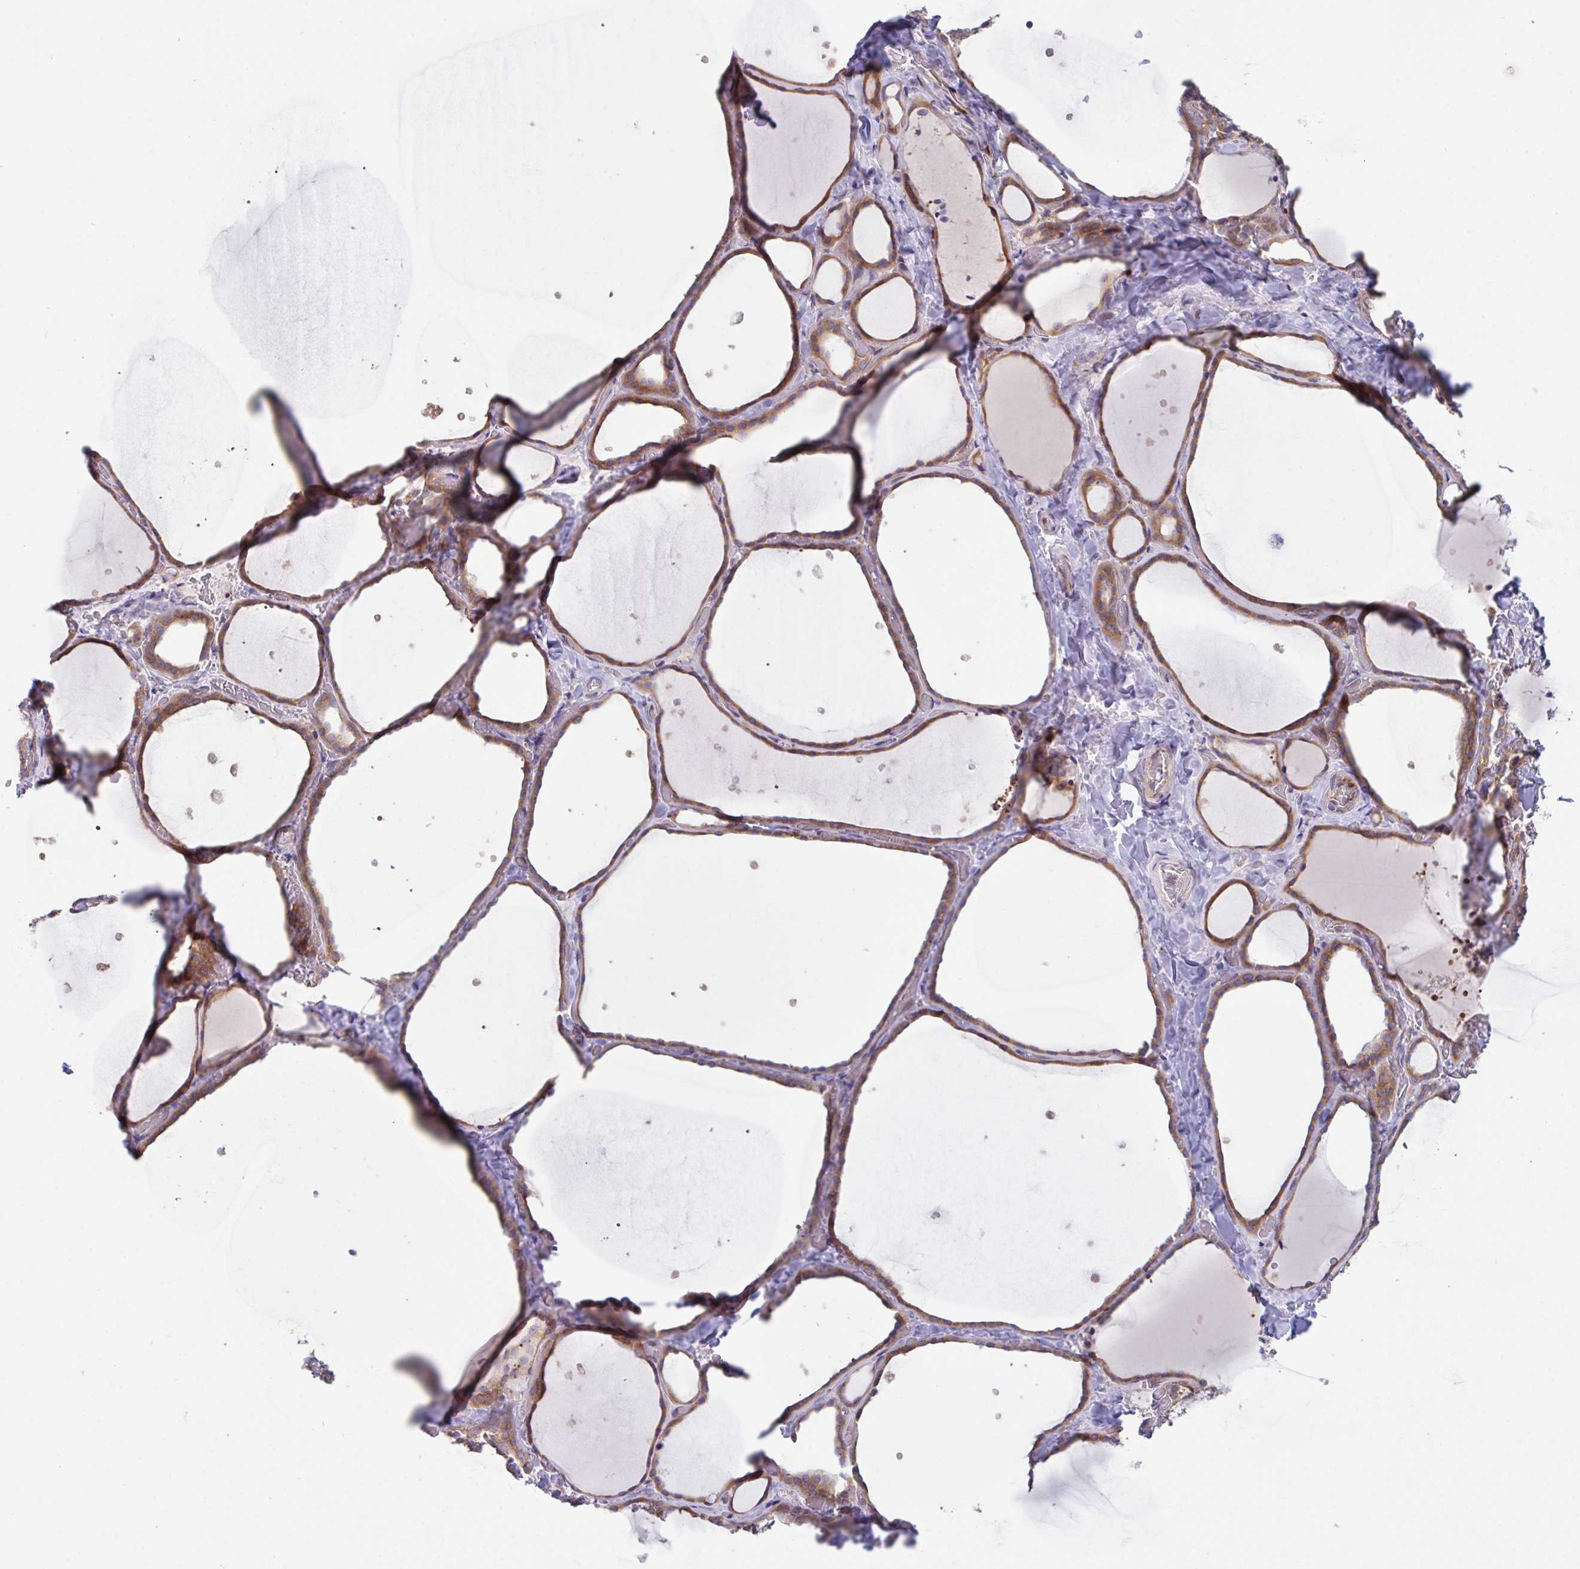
{"staining": {"intensity": "moderate", "quantity": ">75%", "location": "cytoplasmic/membranous"}, "tissue": "thyroid gland", "cell_type": "Glandular cells", "image_type": "normal", "snomed": [{"axis": "morphology", "description": "Normal tissue, NOS"}, {"axis": "topography", "description": "Thyroid gland"}], "caption": "Thyroid gland stained with IHC reveals moderate cytoplasmic/membranous expression in approximately >75% of glandular cells.", "gene": "YARS2", "patient": {"sex": "female", "age": 36}}